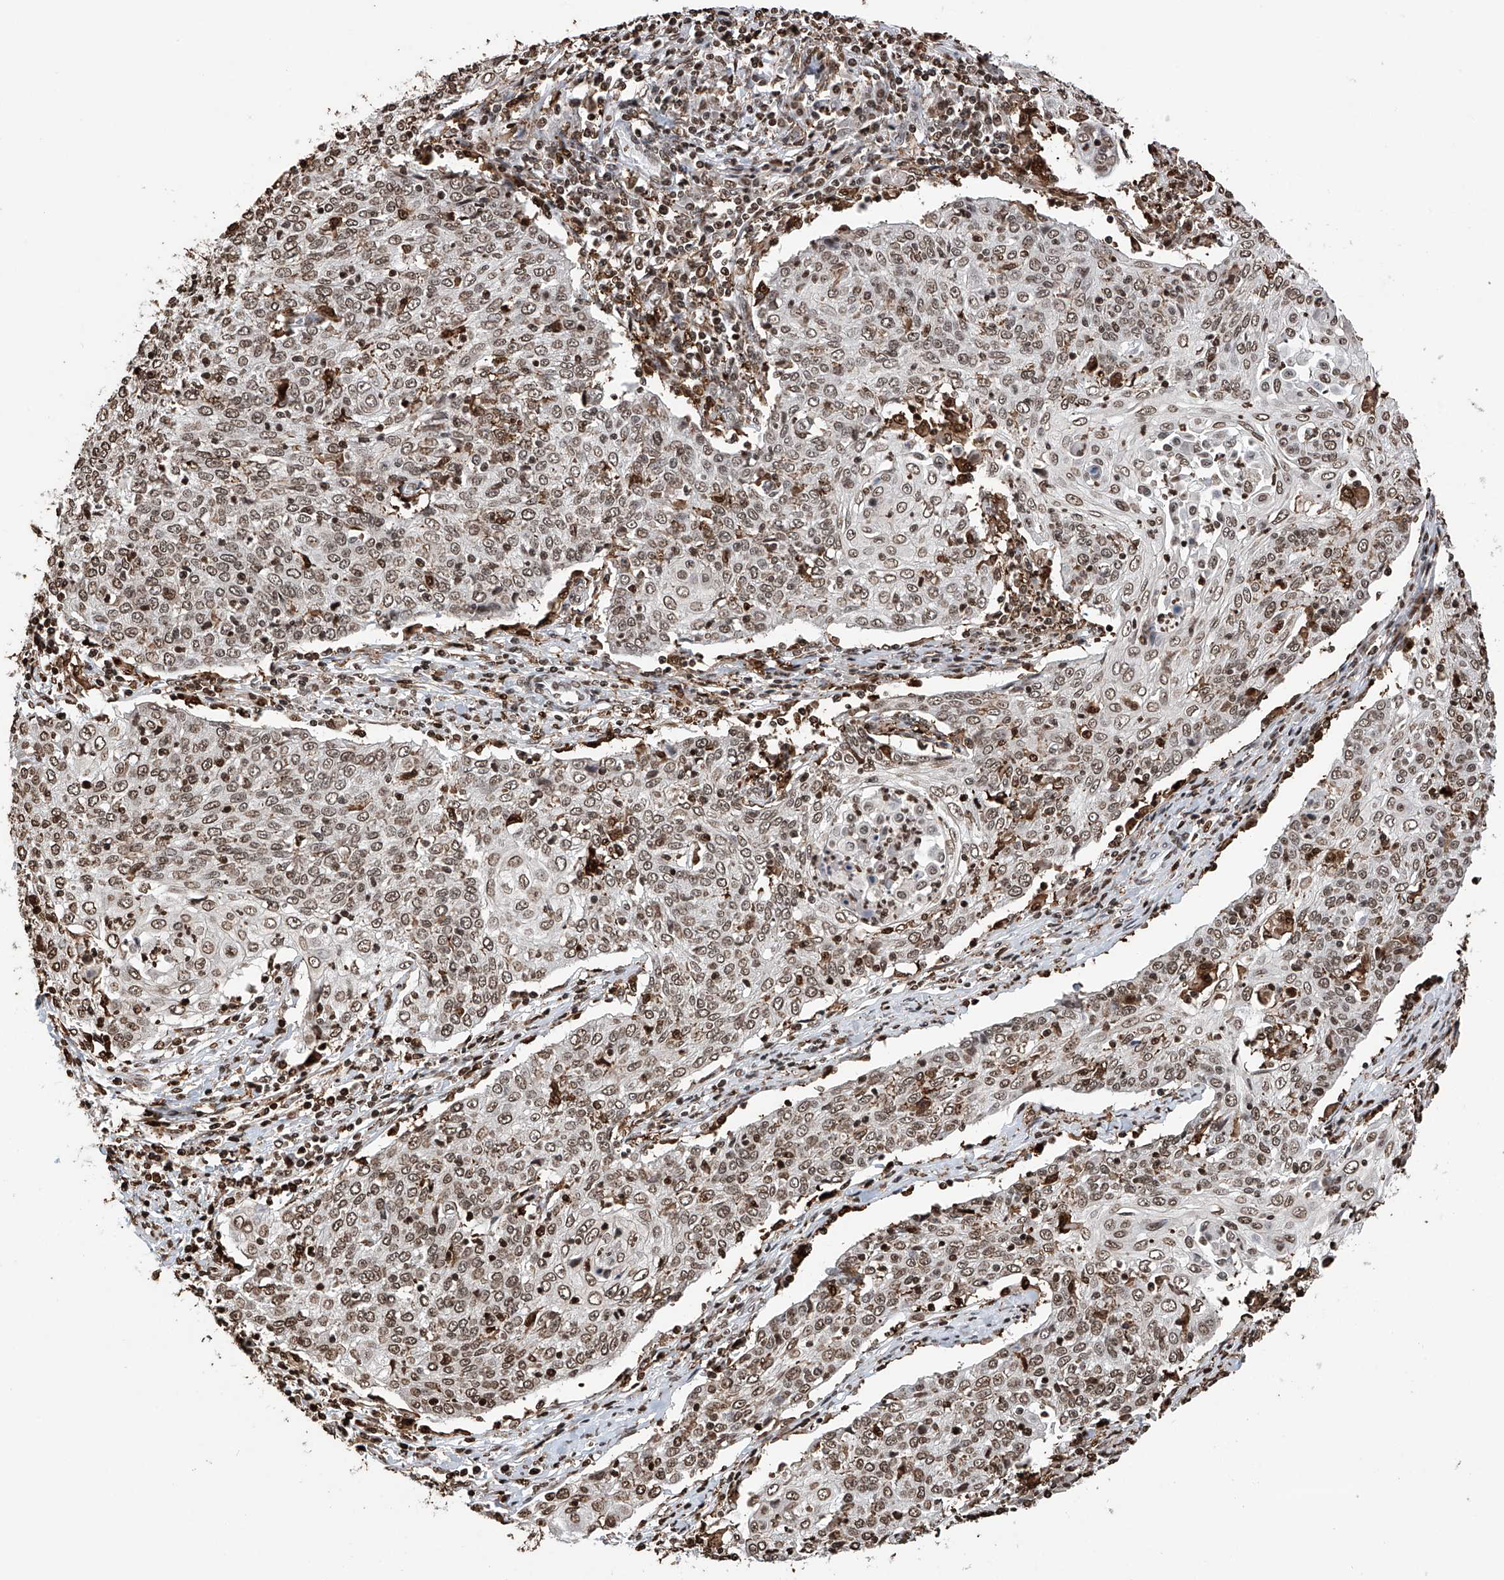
{"staining": {"intensity": "moderate", "quantity": ">75%", "location": "nuclear"}, "tissue": "cervical cancer", "cell_type": "Tumor cells", "image_type": "cancer", "snomed": [{"axis": "morphology", "description": "Squamous cell carcinoma, NOS"}, {"axis": "topography", "description": "Cervix"}], "caption": "Immunohistochemistry (IHC) image of neoplastic tissue: cervical squamous cell carcinoma stained using IHC displays medium levels of moderate protein expression localized specifically in the nuclear of tumor cells, appearing as a nuclear brown color.", "gene": "CFAP410", "patient": {"sex": "female", "age": 48}}